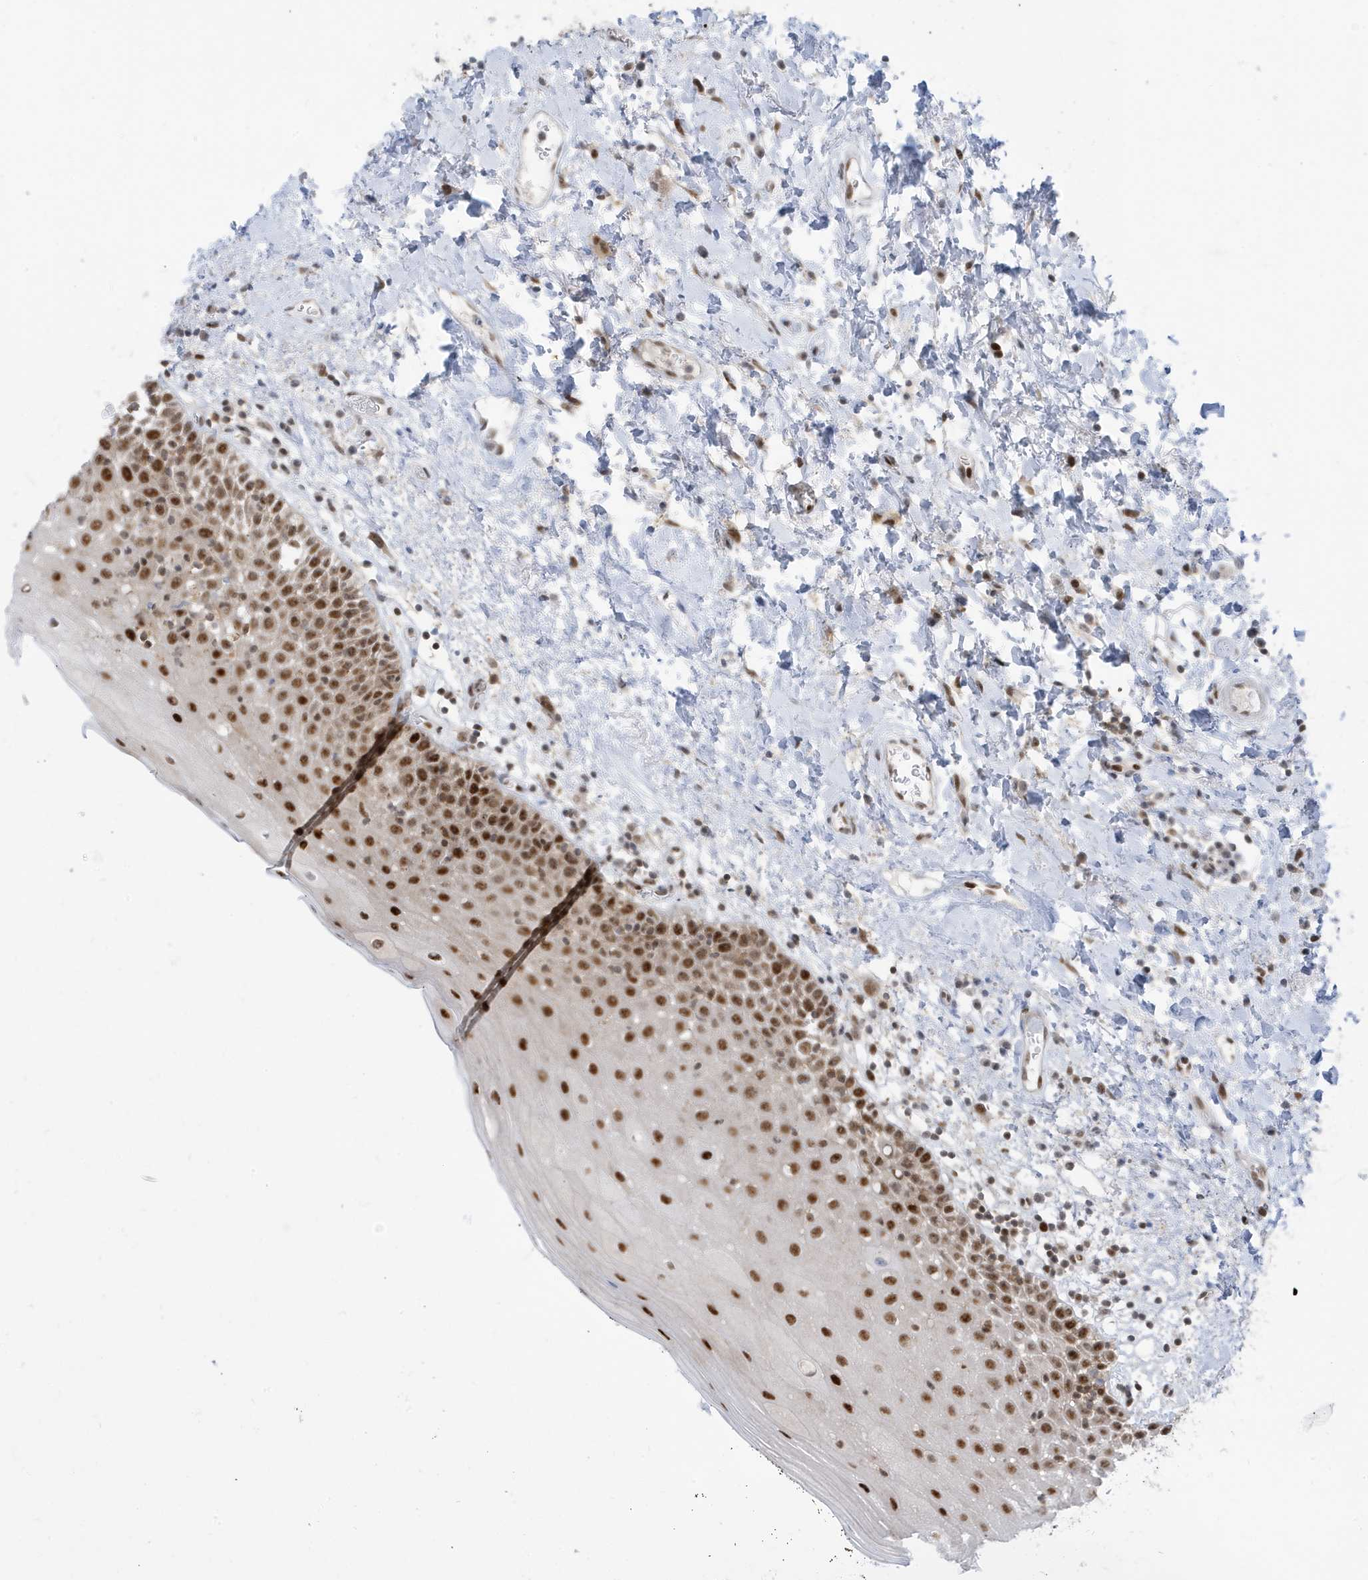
{"staining": {"intensity": "strong", "quantity": "25%-75%", "location": "nuclear"}, "tissue": "oral mucosa", "cell_type": "Squamous epithelial cells", "image_type": "normal", "snomed": [{"axis": "morphology", "description": "Normal tissue, NOS"}, {"axis": "topography", "description": "Oral tissue"}], "caption": "An image of human oral mucosa stained for a protein demonstrates strong nuclear brown staining in squamous epithelial cells. The protein is shown in brown color, while the nuclei are stained blue.", "gene": "OGA", "patient": {"sex": "male", "age": 74}}